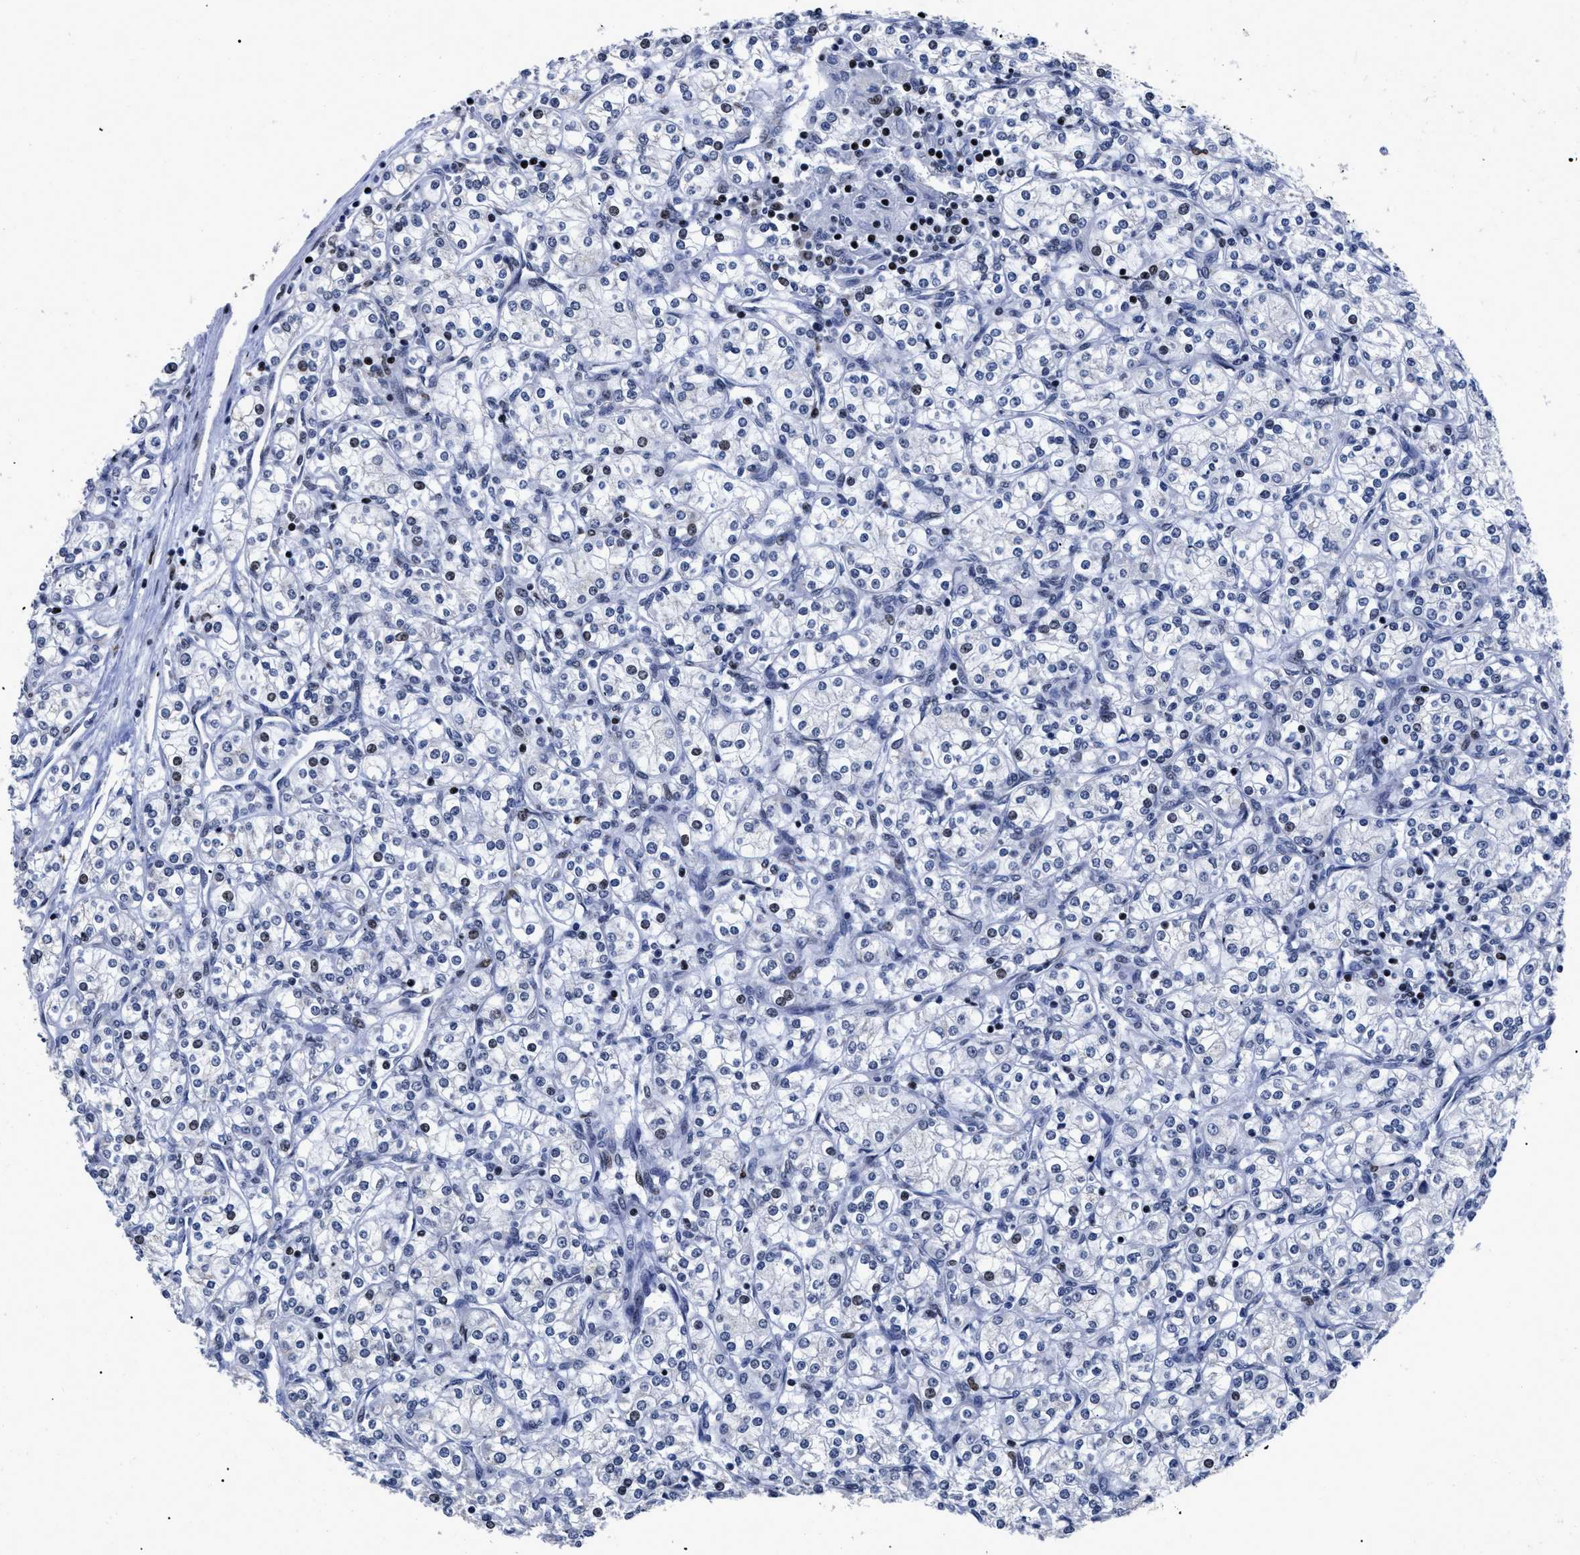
{"staining": {"intensity": "weak", "quantity": "<25%", "location": "nuclear"}, "tissue": "renal cancer", "cell_type": "Tumor cells", "image_type": "cancer", "snomed": [{"axis": "morphology", "description": "Adenocarcinoma, NOS"}, {"axis": "topography", "description": "Kidney"}], "caption": "There is no significant expression in tumor cells of renal adenocarcinoma.", "gene": "CALHM3", "patient": {"sex": "male", "age": 77}}